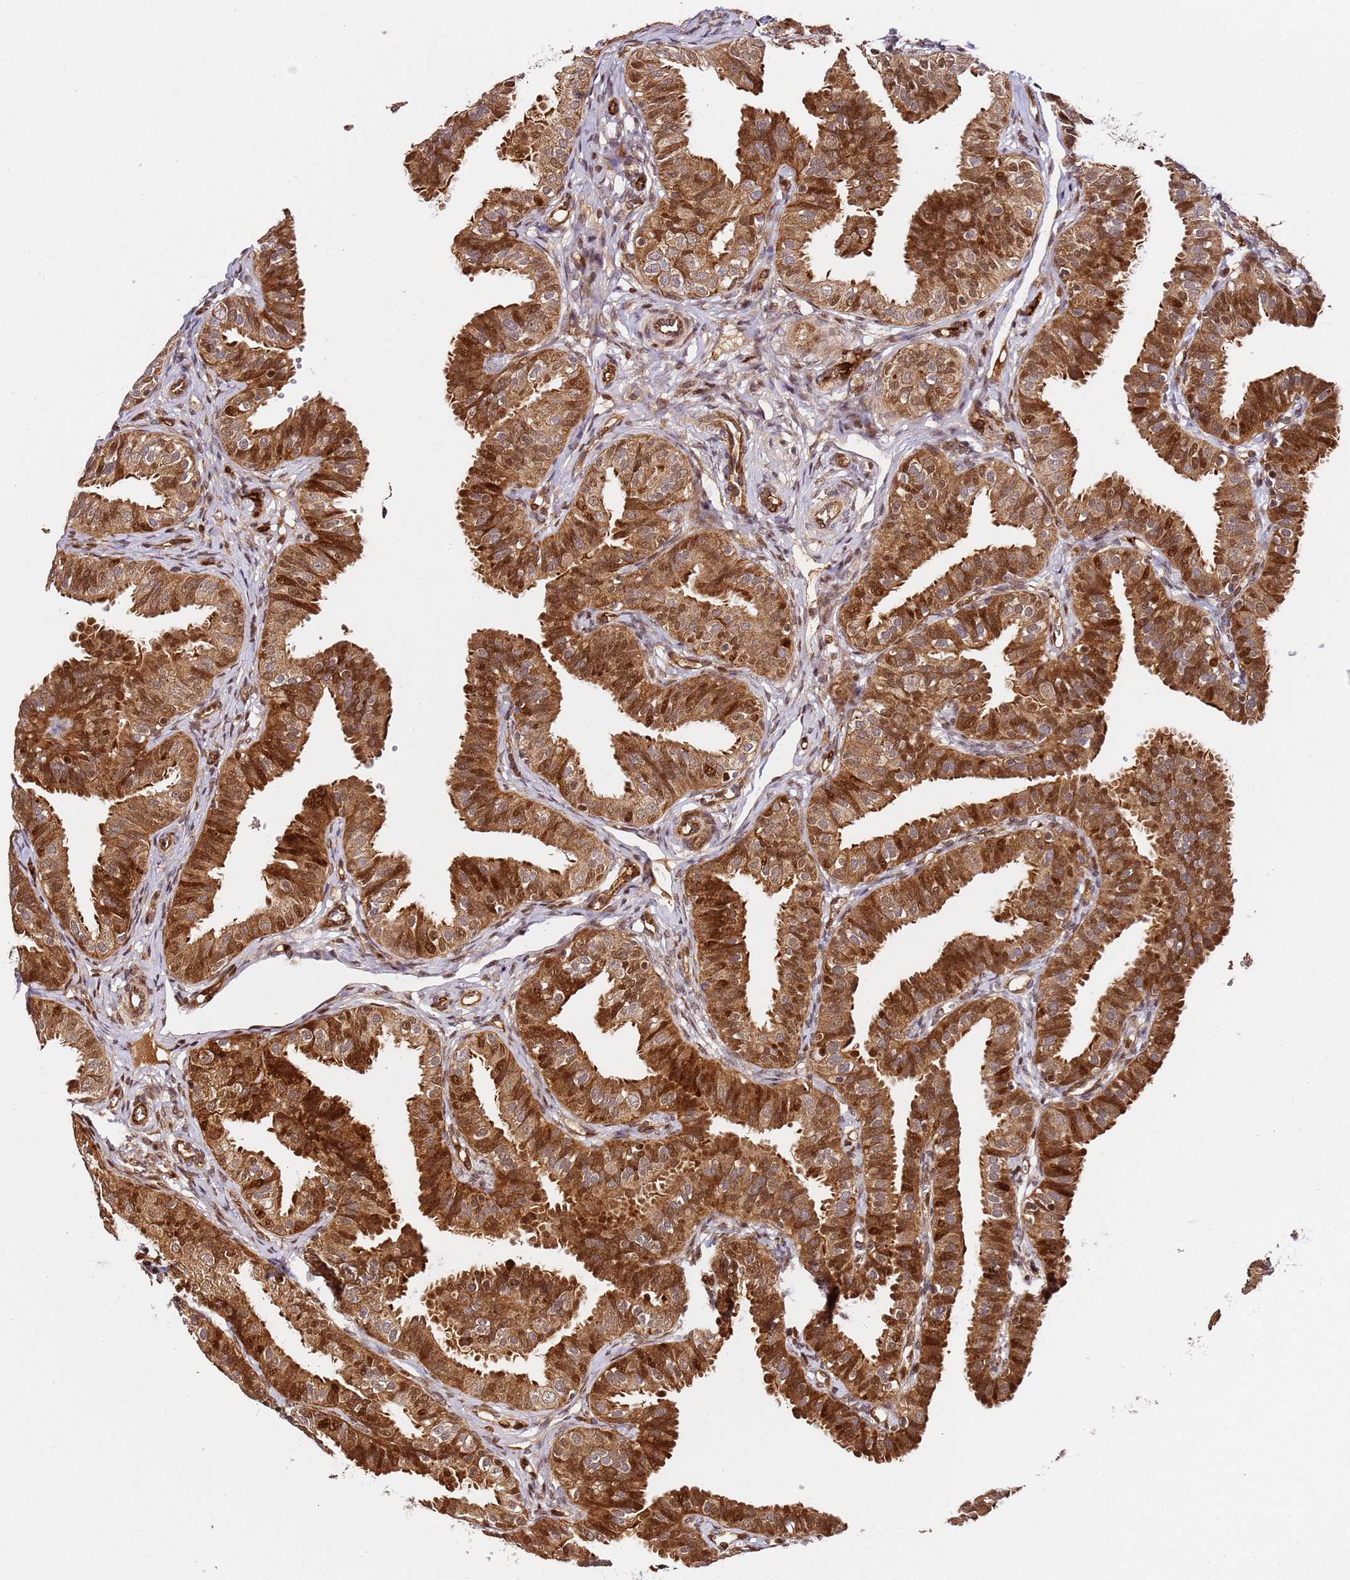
{"staining": {"intensity": "strong", "quantity": ">75%", "location": "cytoplasmic/membranous,nuclear"}, "tissue": "fallopian tube", "cell_type": "Glandular cells", "image_type": "normal", "snomed": [{"axis": "morphology", "description": "Normal tissue, NOS"}, {"axis": "topography", "description": "Fallopian tube"}], "caption": "IHC of unremarkable human fallopian tube exhibits high levels of strong cytoplasmic/membranous,nuclear expression in approximately >75% of glandular cells. The staining is performed using DAB brown chromogen to label protein expression. The nuclei are counter-stained blue using hematoxylin.", "gene": "SMOX", "patient": {"sex": "female", "age": 35}}